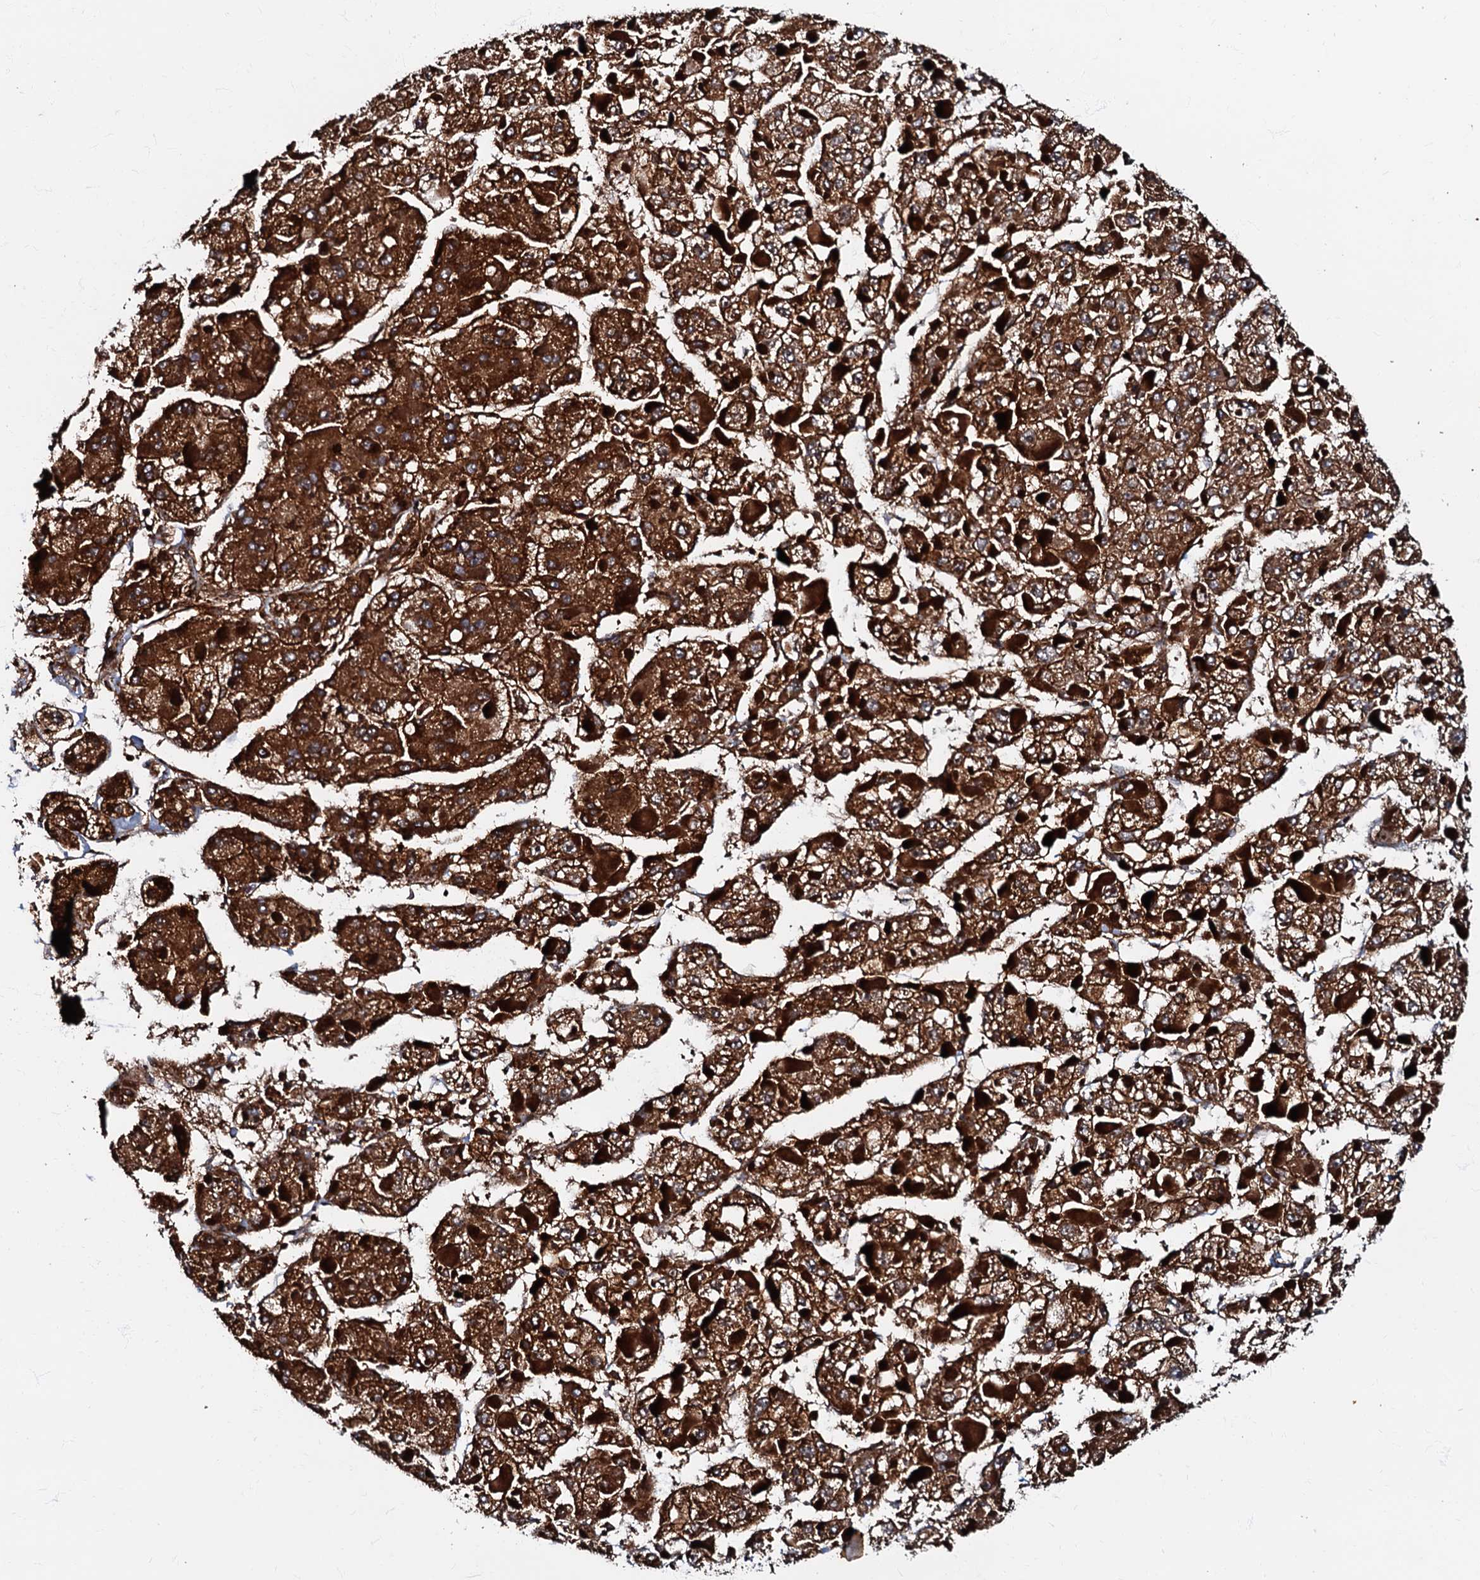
{"staining": {"intensity": "strong", "quantity": ">75%", "location": "cytoplasmic/membranous"}, "tissue": "liver cancer", "cell_type": "Tumor cells", "image_type": "cancer", "snomed": [{"axis": "morphology", "description": "Carcinoma, Hepatocellular, NOS"}, {"axis": "topography", "description": "Liver"}], "caption": "Immunohistochemistry (IHC) micrograph of human hepatocellular carcinoma (liver) stained for a protein (brown), which shows high levels of strong cytoplasmic/membranous staining in about >75% of tumor cells.", "gene": "BLOC1S6", "patient": {"sex": "female", "age": 73}}